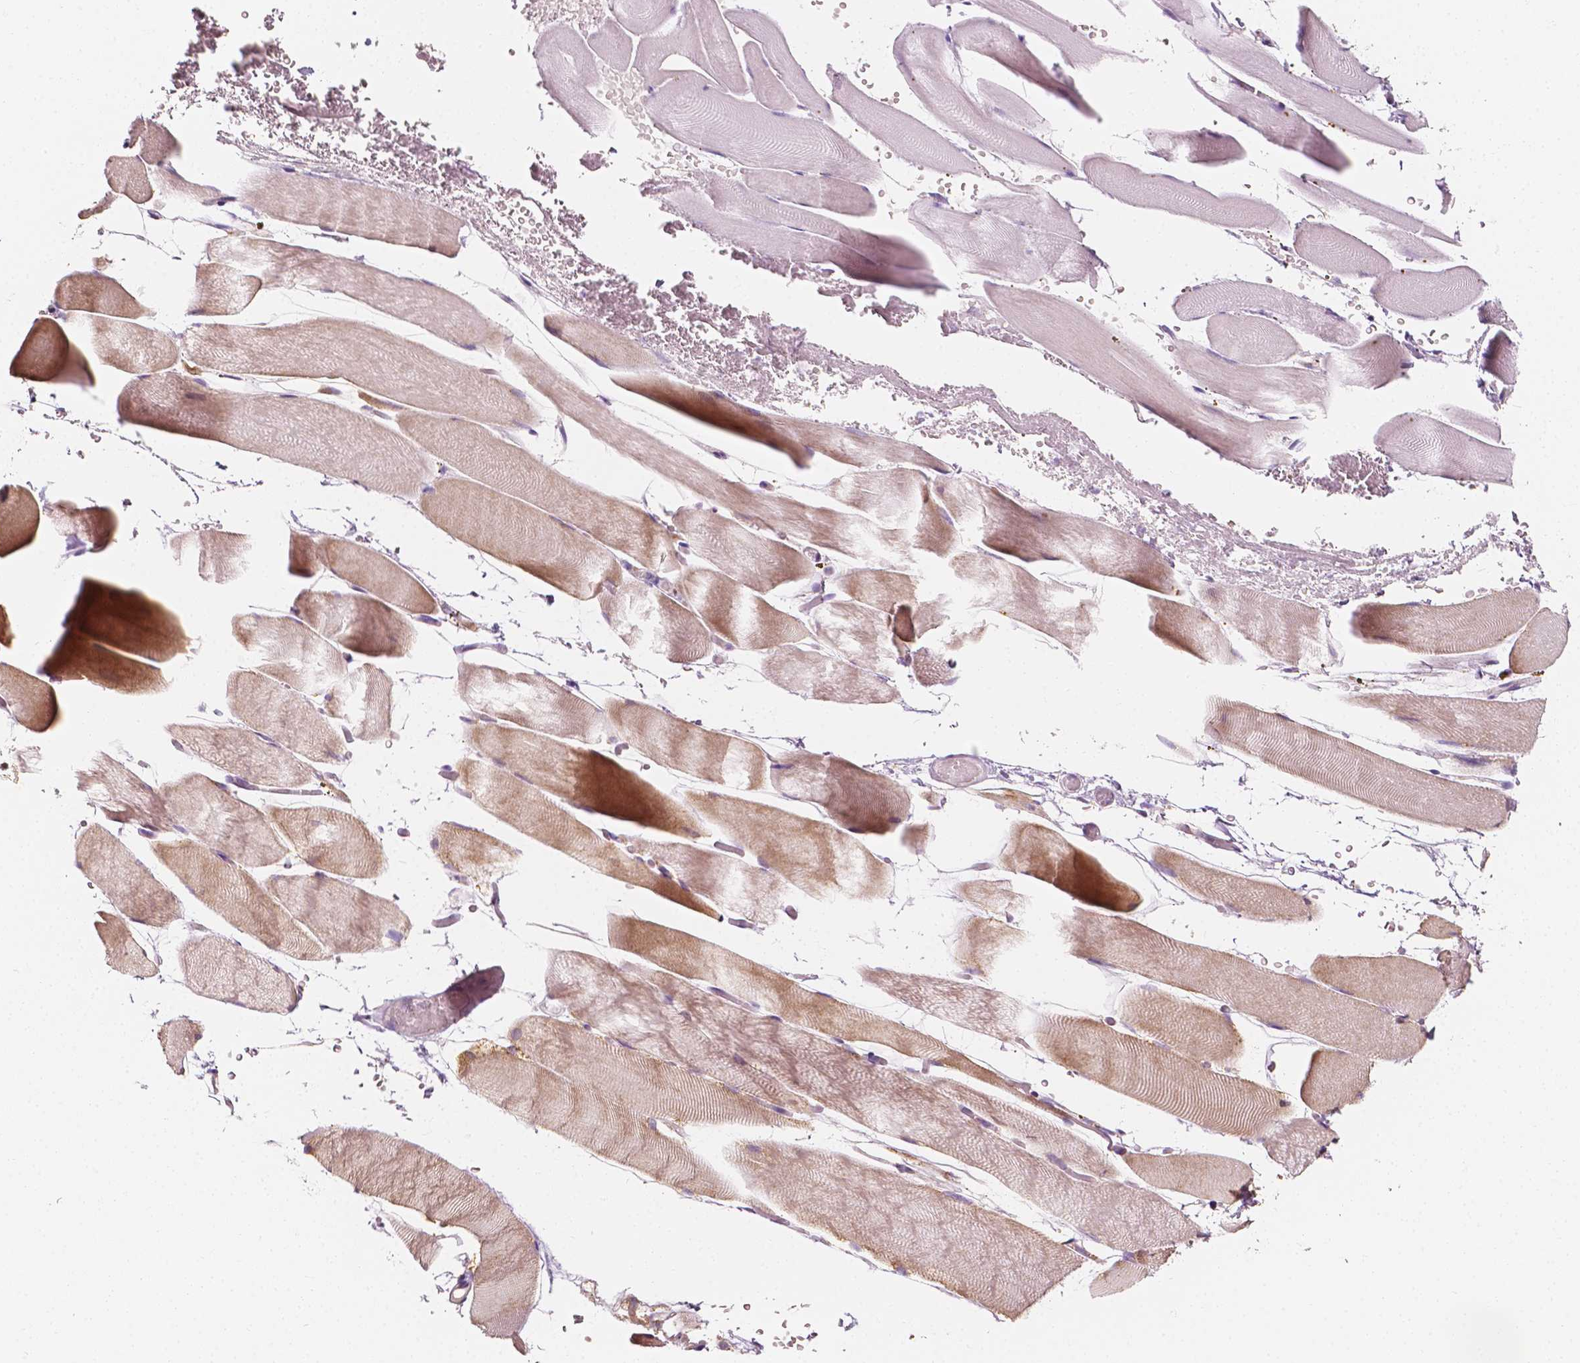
{"staining": {"intensity": "weak", "quantity": "25%-75%", "location": "cytoplasmic/membranous"}, "tissue": "skeletal muscle", "cell_type": "Myocytes", "image_type": "normal", "snomed": [{"axis": "morphology", "description": "Normal tissue, NOS"}, {"axis": "topography", "description": "Skeletal muscle"}], "caption": "An immunohistochemistry (IHC) micrograph of normal tissue is shown. Protein staining in brown highlights weak cytoplasmic/membranous positivity in skeletal muscle within myocytes. The staining was performed using DAB to visualize the protein expression in brown, while the nuclei were stained in blue with hematoxylin (Magnification: 20x).", "gene": "SHPK", "patient": {"sex": "female", "age": 37}}